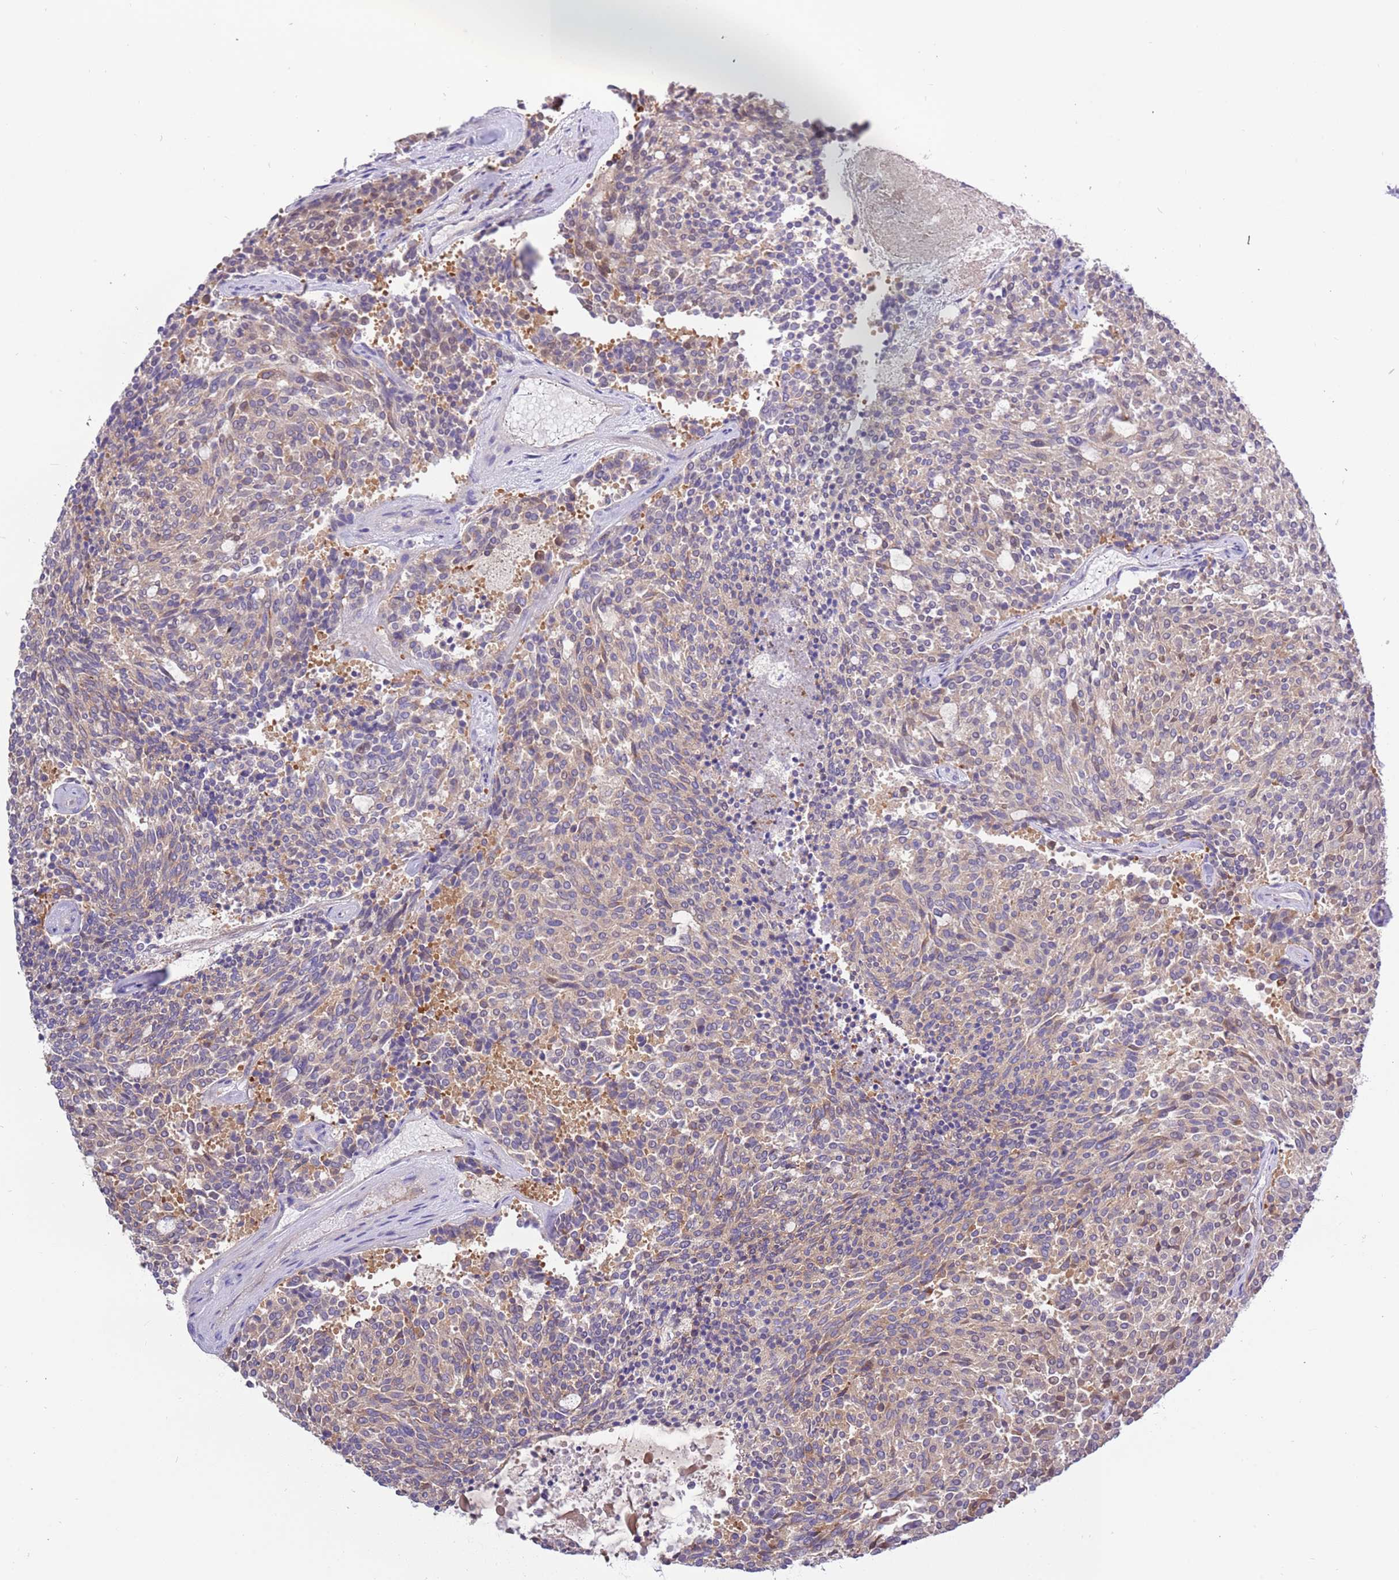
{"staining": {"intensity": "weak", "quantity": "25%-75%", "location": "cytoplasmic/membranous"}, "tissue": "carcinoid", "cell_type": "Tumor cells", "image_type": "cancer", "snomed": [{"axis": "morphology", "description": "Carcinoid, malignant, NOS"}, {"axis": "topography", "description": "Pancreas"}], "caption": "Immunohistochemistry (IHC) (DAB (3,3'-diaminobenzidine)) staining of carcinoid exhibits weak cytoplasmic/membranous protein expression in about 25%-75% of tumor cells. The protein is stained brown, and the nuclei are stained in blue (DAB IHC with brightfield microscopy, high magnification).", "gene": "STIP1", "patient": {"sex": "female", "age": 54}}